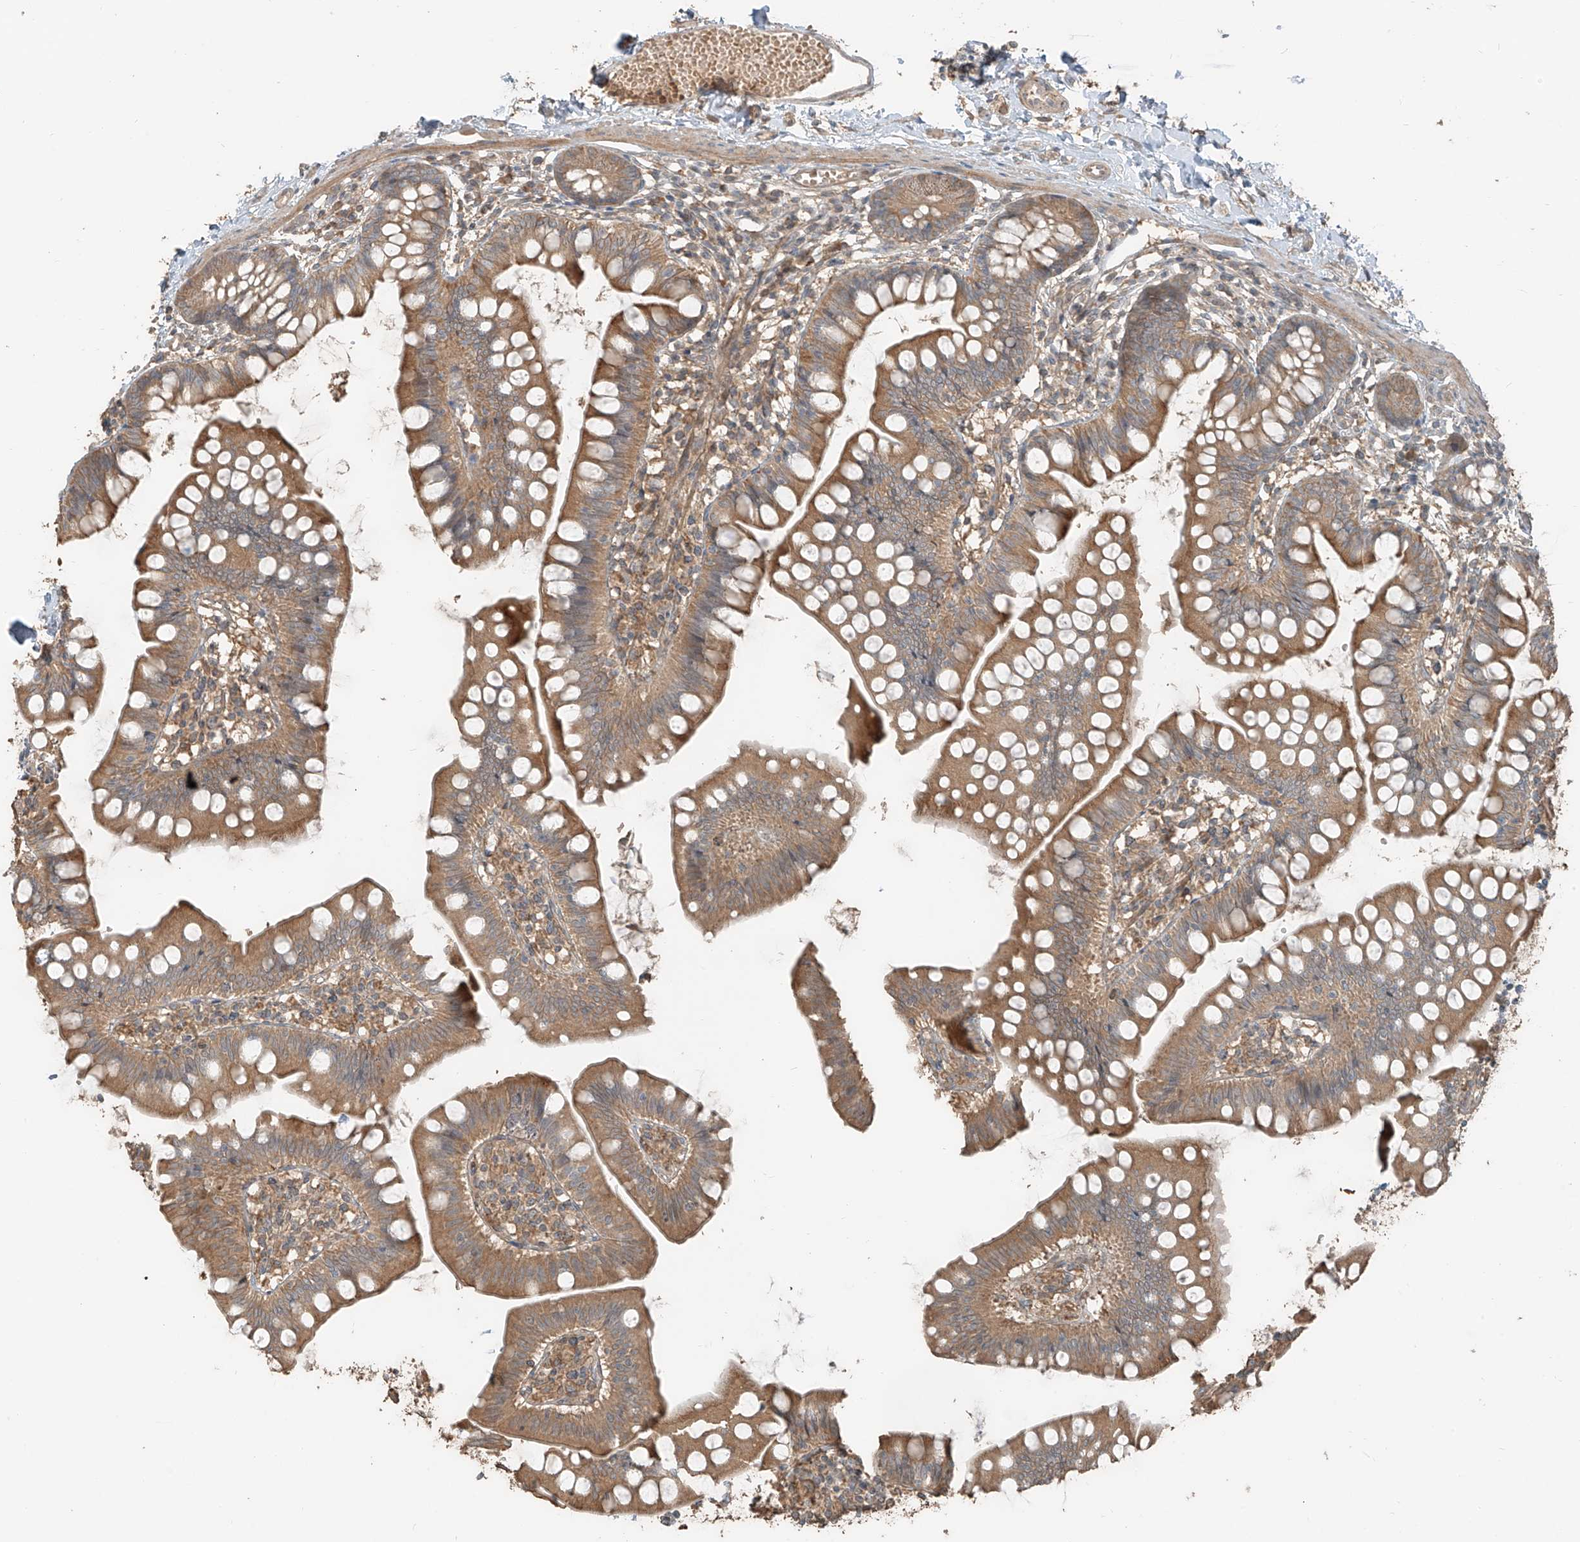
{"staining": {"intensity": "moderate", "quantity": ">75%", "location": "cytoplasmic/membranous"}, "tissue": "small intestine", "cell_type": "Glandular cells", "image_type": "normal", "snomed": [{"axis": "morphology", "description": "Normal tissue, NOS"}, {"axis": "topography", "description": "Small intestine"}], "caption": "Immunohistochemical staining of normal small intestine exhibits moderate cytoplasmic/membranous protein expression in approximately >75% of glandular cells.", "gene": "RFTN2", "patient": {"sex": "male", "age": 7}}